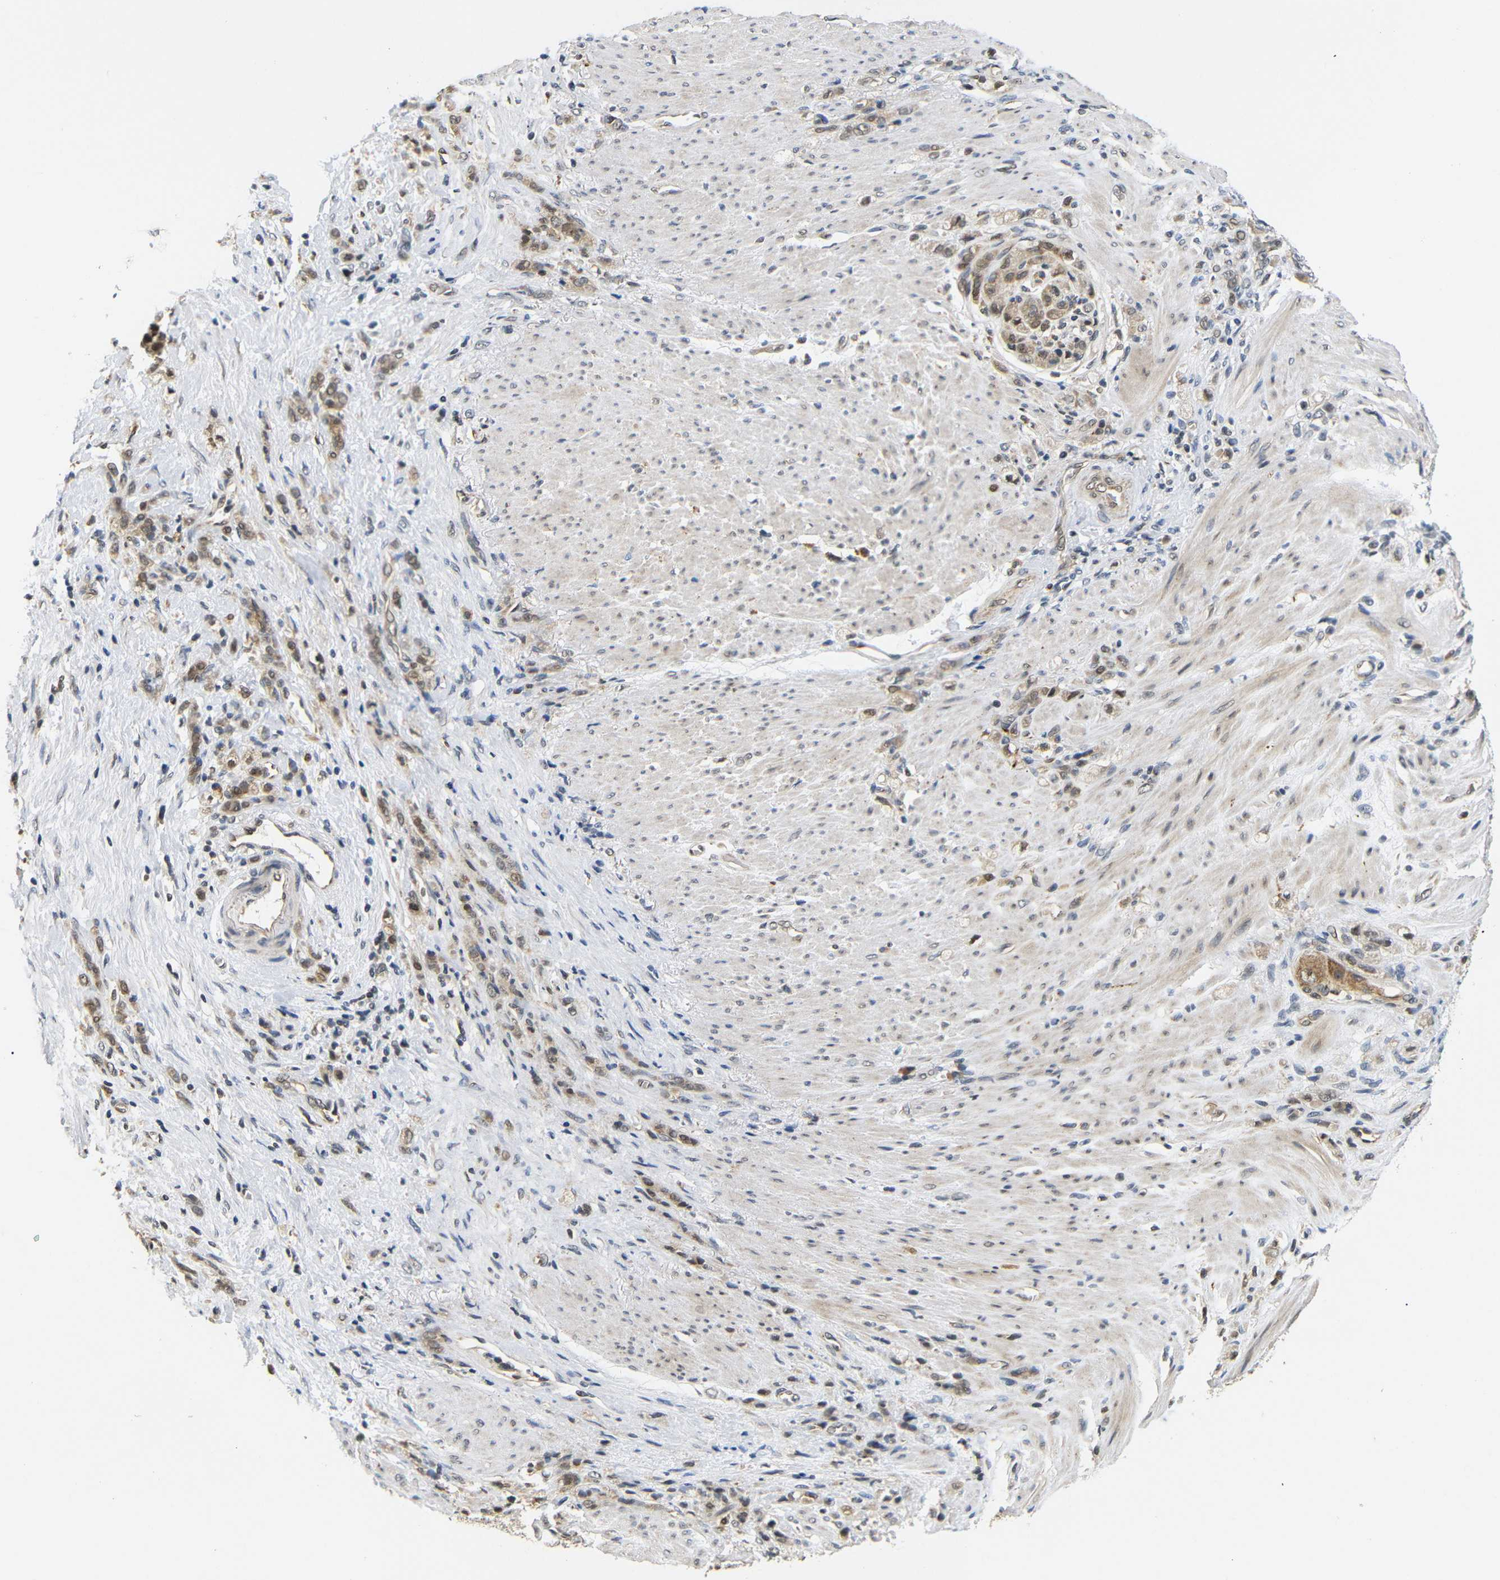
{"staining": {"intensity": "moderate", "quantity": ">75%", "location": "cytoplasmic/membranous,nuclear"}, "tissue": "stomach cancer", "cell_type": "Tumor cells", "image_type": "cancer", "snomed": [{"axis": "morphology", "description": "Adenocarcinoma, NOS"}, {"axis": "topography", "description": "Stomach"}], "caption": "Moderate cytoplasmic/membranous and nuclear protein staining is seen in approximately >75% of tumor cells in adenocarcinoma (stomach). (DAB IHC, brown staining for protein, blue staining for nuclei).", "gene": "GJA5", "patient": {"sex": "male", "age": 82}}